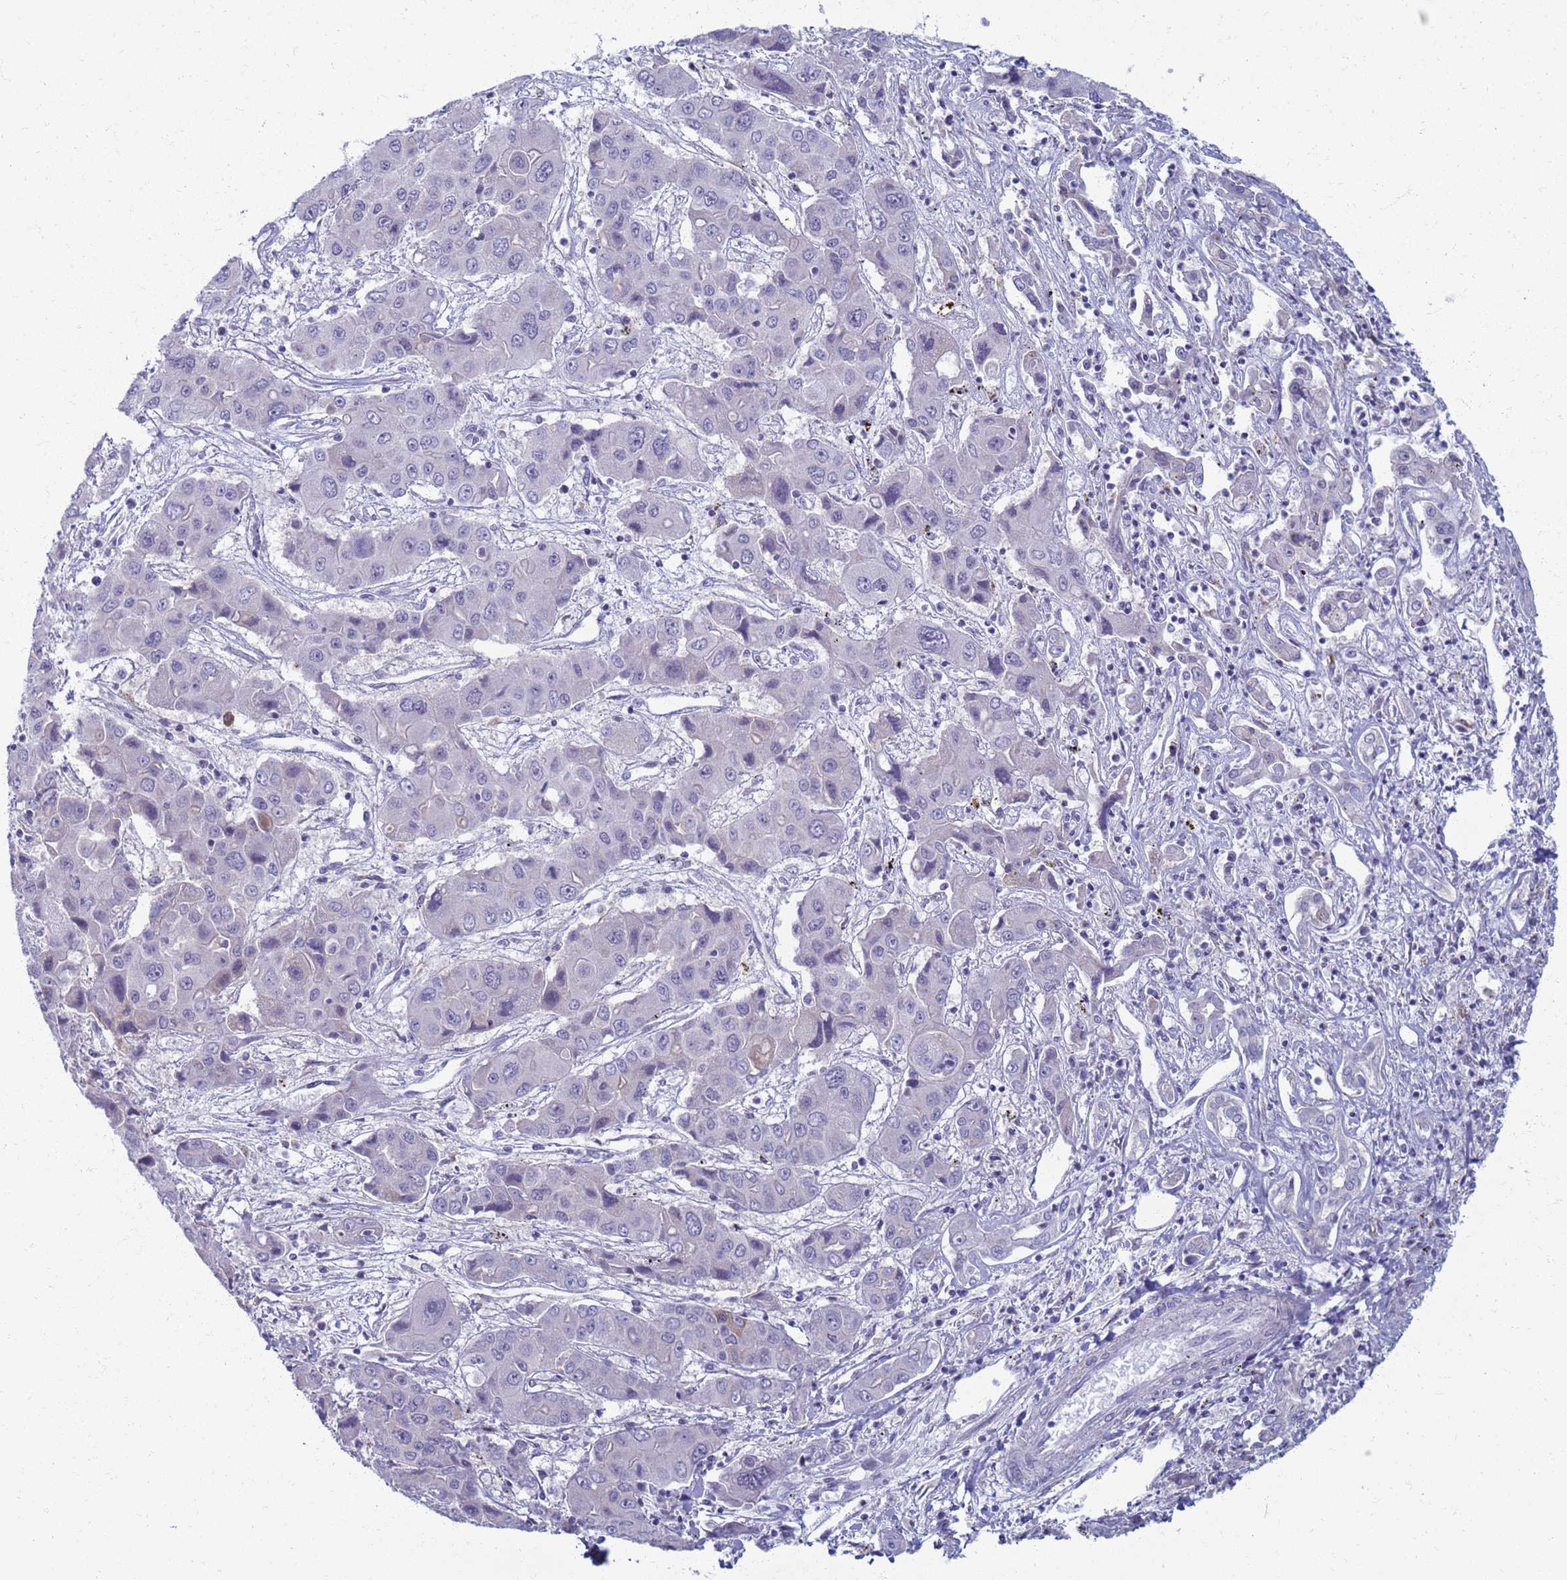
{"staining": {"intensity": "negative", "quantity": "none", "location": "none"}, "tissue": "liver cancer", "cell_type": "Tumor cells", "image_type": "cancer", "snomed": [{"axis": "morphology", "description": "Cholangiocarcinoma"}, {"axis": "topography", "description": "Liver"}], "caption": "Protein analysis of liver cancer (cholangiocarcinoma) displays no significant positivity in tumor cells. (DAB (3,3'-diaminobenzidine) immunohistochemistry, high magnification).", "gene": "CLCA2", "patient": {"sex": "male", "age": 67}}